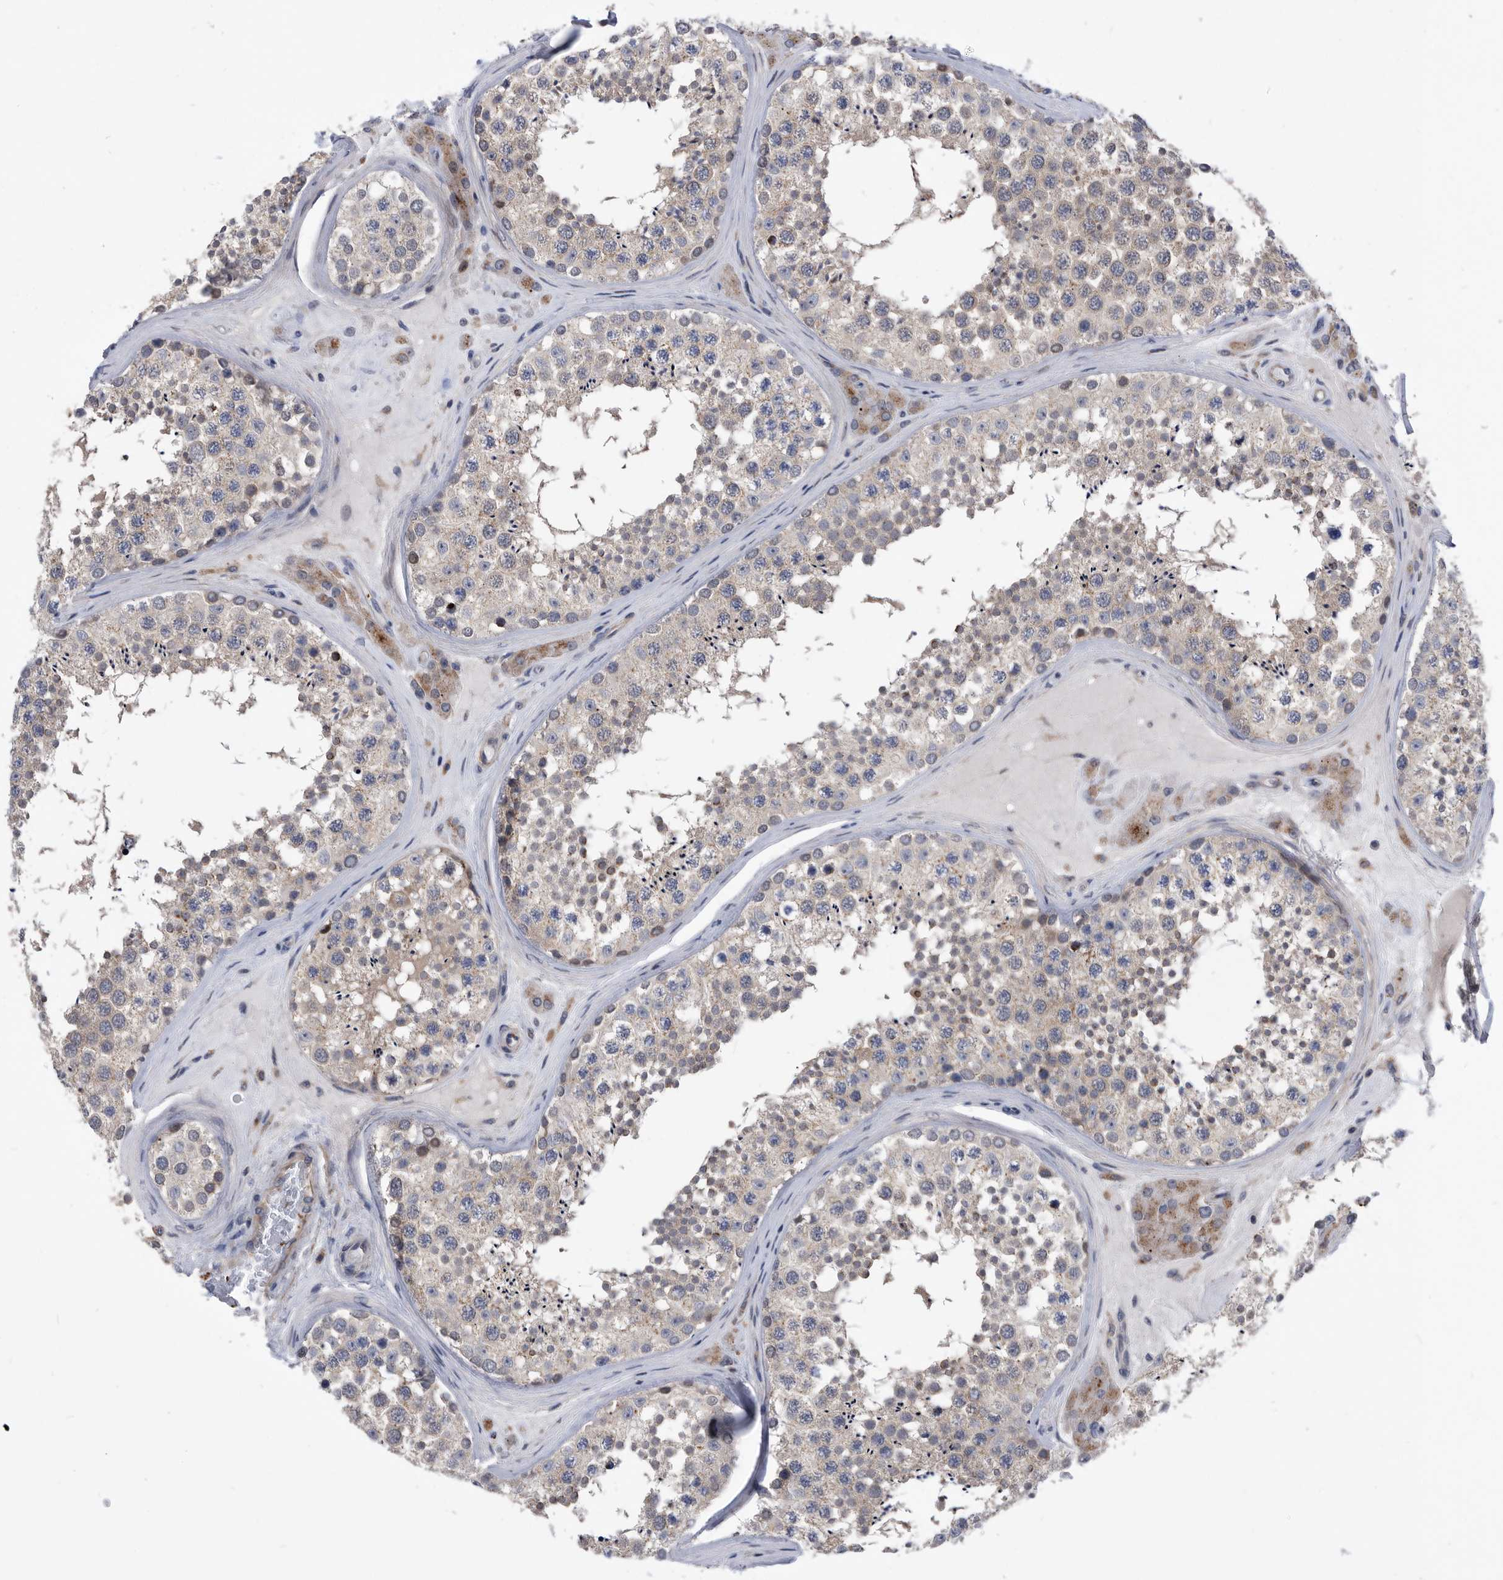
{"staining": {"intensity": "moderate", "quantity": "25%-75%", "location": "cytoplasmic/membranous"}, "tissue": "testis", "cell_type": "Cells in seminiferous ducts", "image_type": "normal", "snomed": [{"axis": "morphology", "description": "Normal tissue, NOS"}, {"axis": "topography", "description": "Testis"}], "caption": "Immunohistochemistry photomicrograph of unremarkable testis stained for a protein (brown), which demonstrates medium levels of moderate cytoplasmic/membranous positivity in about 25%-75% of cells in seminiferous ducts.", "gene": "BAIAP3", "patient": {"sex": "male", "age": 46}}